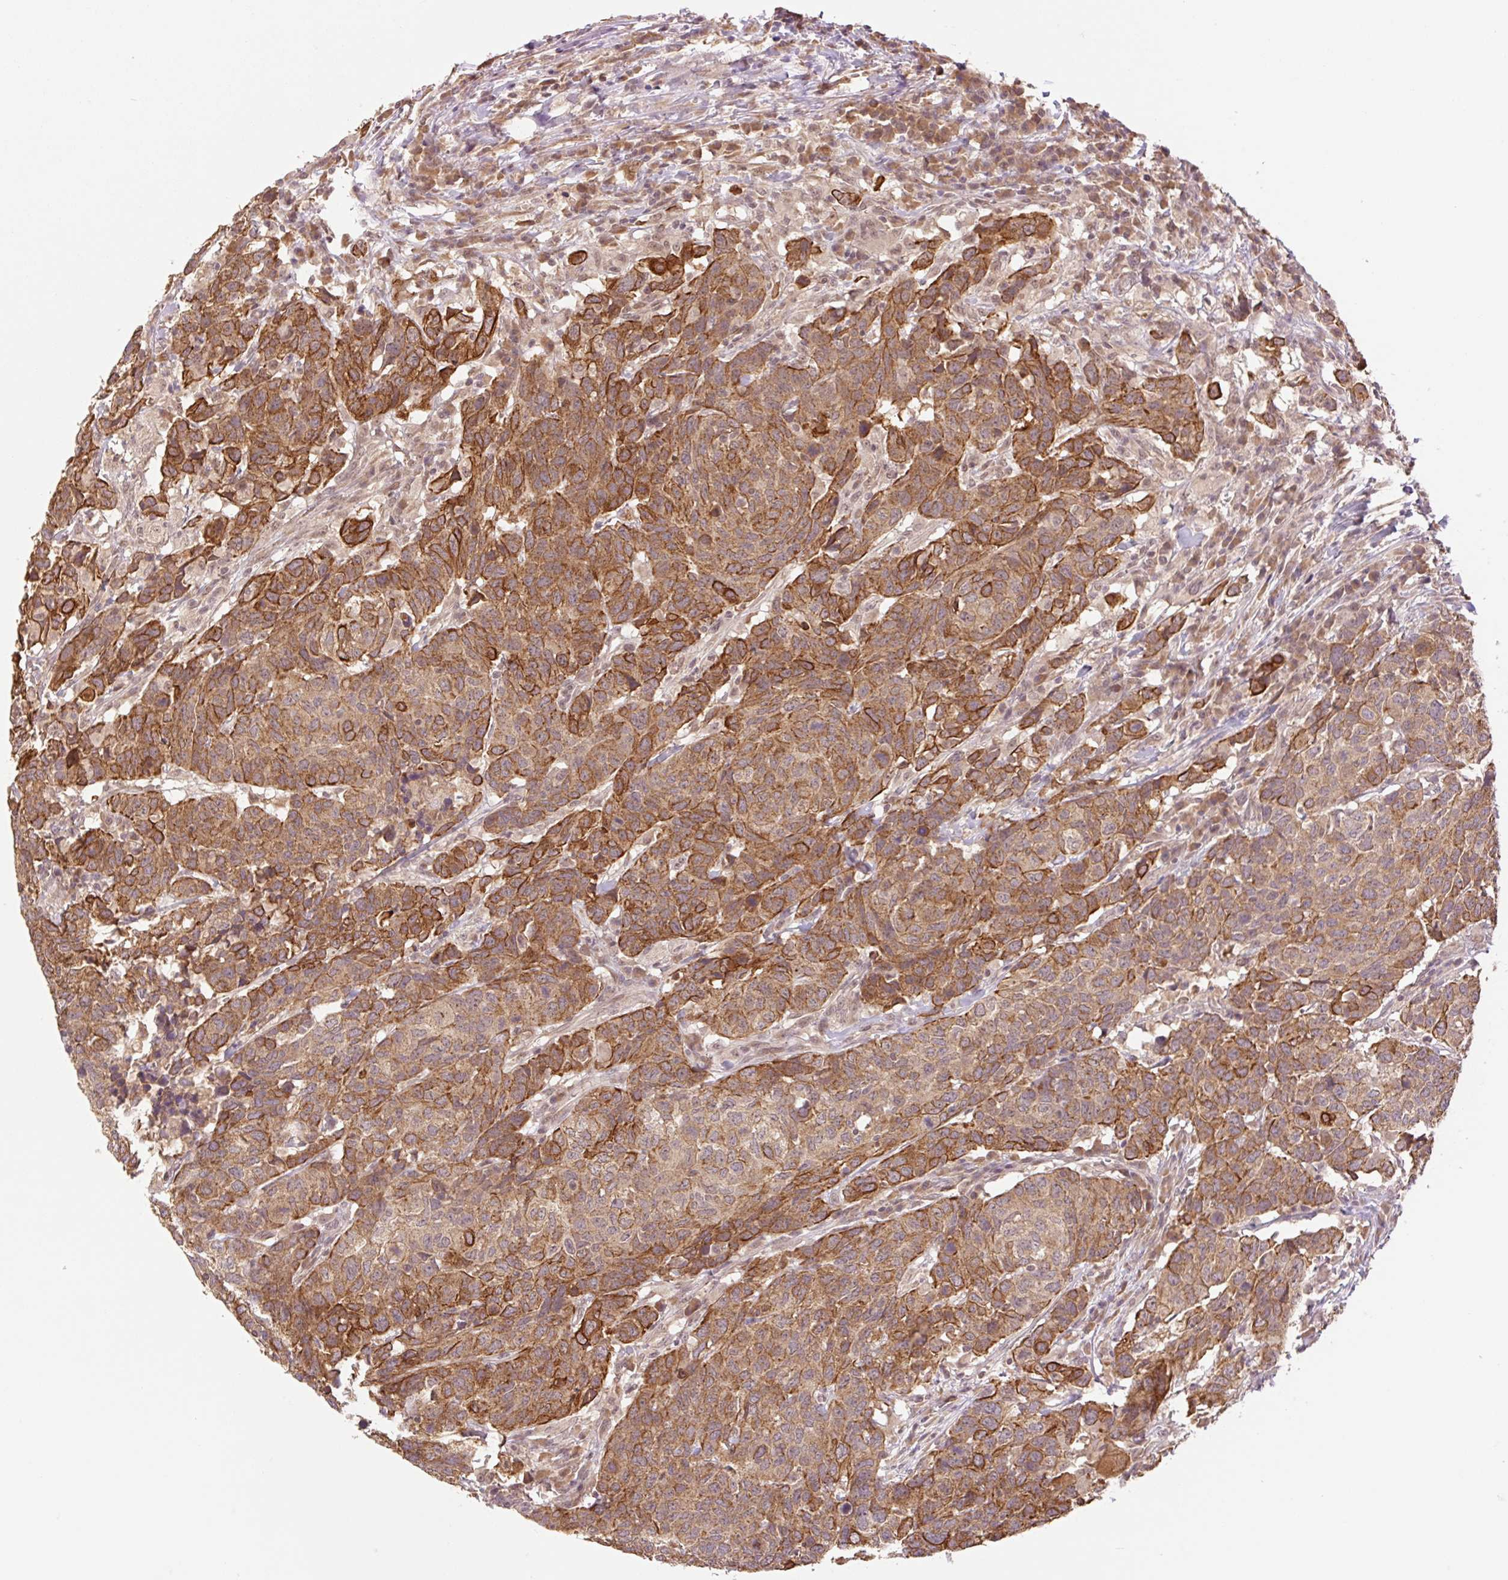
{"staining": {"intensity": "strong", "quantity": ">75%", "location": "cytoplasmic/membranous"}, "tissue": "head and neck cancer", "cell_type": "Tumor cells", "image_type": "cancer", "snomed": [{"axis": "morphology", "description": "Normal tissue, NOS"}, {"axis": "morphology", "description": "Squamous cell carcinoma, NOS"}, {"axis": "topography", "description": "Skeletal muscle"}, {"axis": "topography", "description": "Vascular tissue"}, {"axis": "topography", "description": "Peripheral nerve tissue"}, {"axis": "topography", "description": "Head-Neck"}], "caption": "Approximately >75% of tumor cells in human head and neck cancer (squamous cell carcinoma) display strong cytoplasmic/membranous protein expression as visualized by brown immunohistochemical staining.", "gene": "YJU2B", "patient": {"sex": "male", "age": 66}}